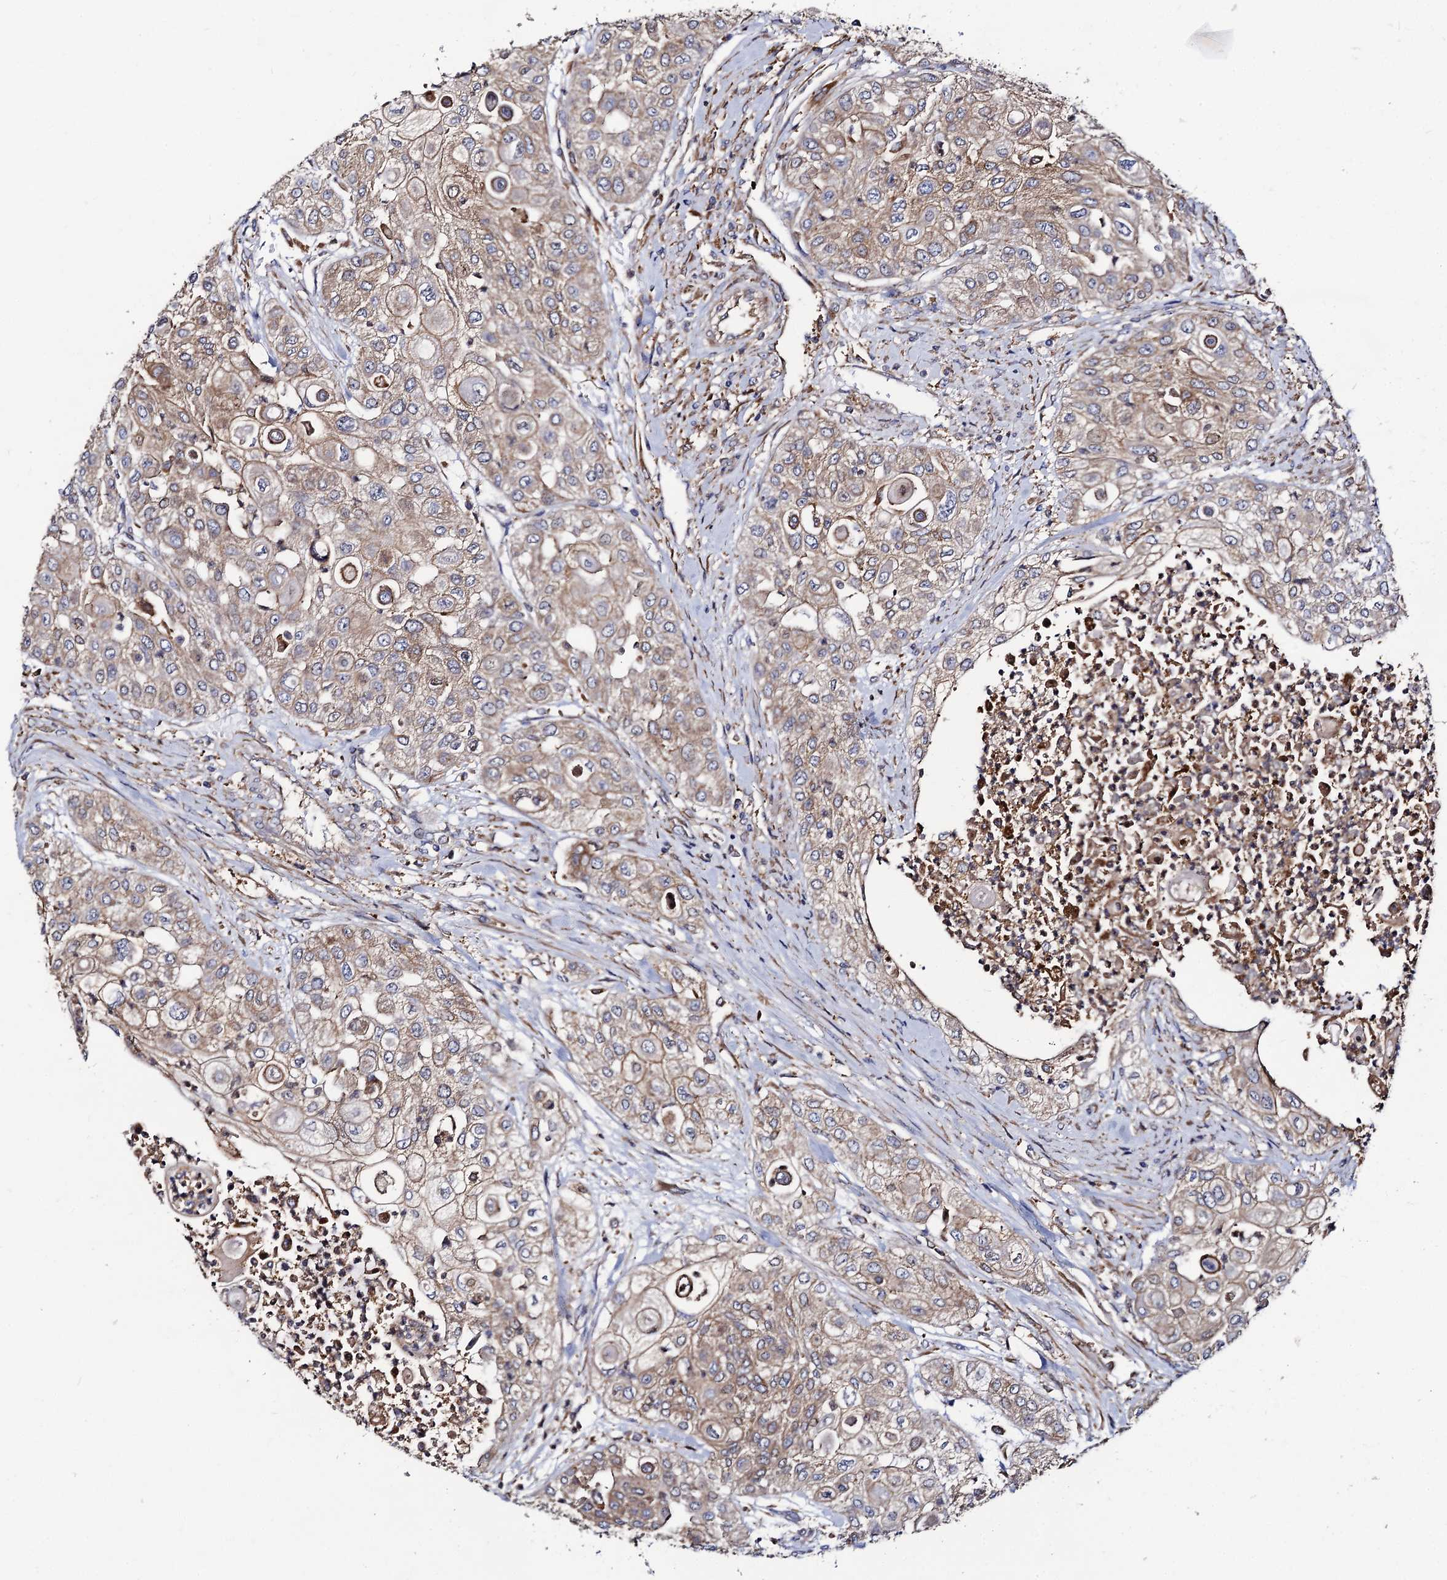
{"staining": {"intensity": "weak", "quantity": "25%-75%", "location": "cytoplasmic/membranous"}, "tissue": "urothelial cancer", "cell_type": "Tumor cells", "image_type": "cancer", "snomed": [{"axis": "morphology", "description": "Urothelial carcinoma, High grade"}, {"axis": "topography", "description": "Urinary bladder"}], "caption": "Immunohistochemistry (IHC) image of neoplastic tissue: human urothelial cancer stained using immunohistochemistry (IHC) demonstrates low levels of weak protein expression localized specifically in the cytoplasmic/membranous of tumor cells, appearing as a cytoplasmic/membranous brown color.", "gene": "DYDC1", "patient": {"sex": "female", "age": 79}}